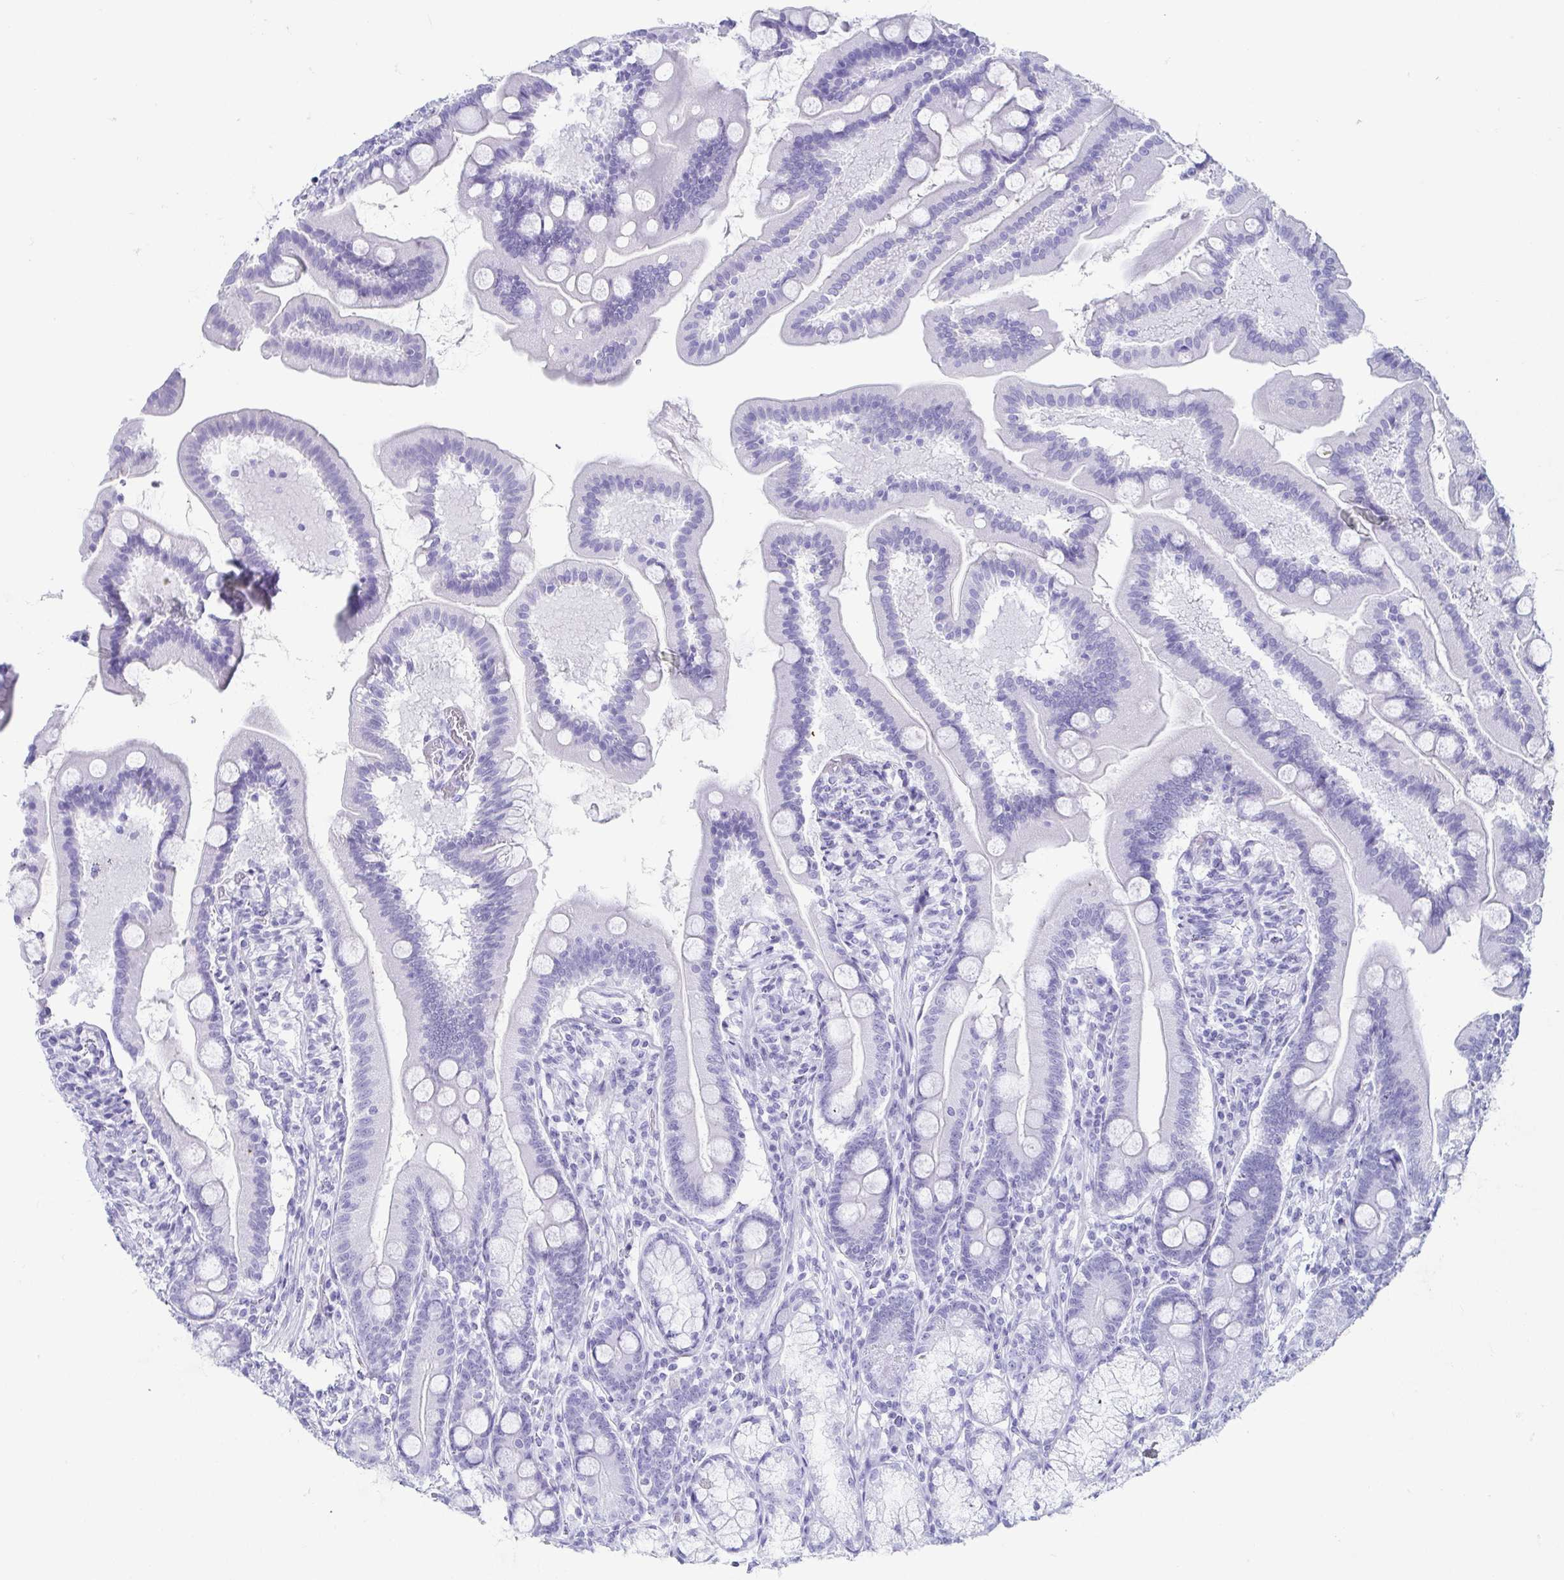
{"staining": {"intensity": "negative", "quantity": "none", "location": "none"}, "tissue": "duodenum", "cell_type": "Glandular cells", "image_type": "normal", "snomed": [{"axis": "morphology", "description": "Normal tissue, NOS"}, {"axis": "topography", "description": "Duodenum"}], "caption": "Immunohistochemistry of benign human duodenum displays no positivity in glandular cells. (DAB (3,3'-diaminobenzidine) immunohistochemistry, high magnification).", "gene": "CD164L2", "patient": {"sex": "female", "age": 67}}